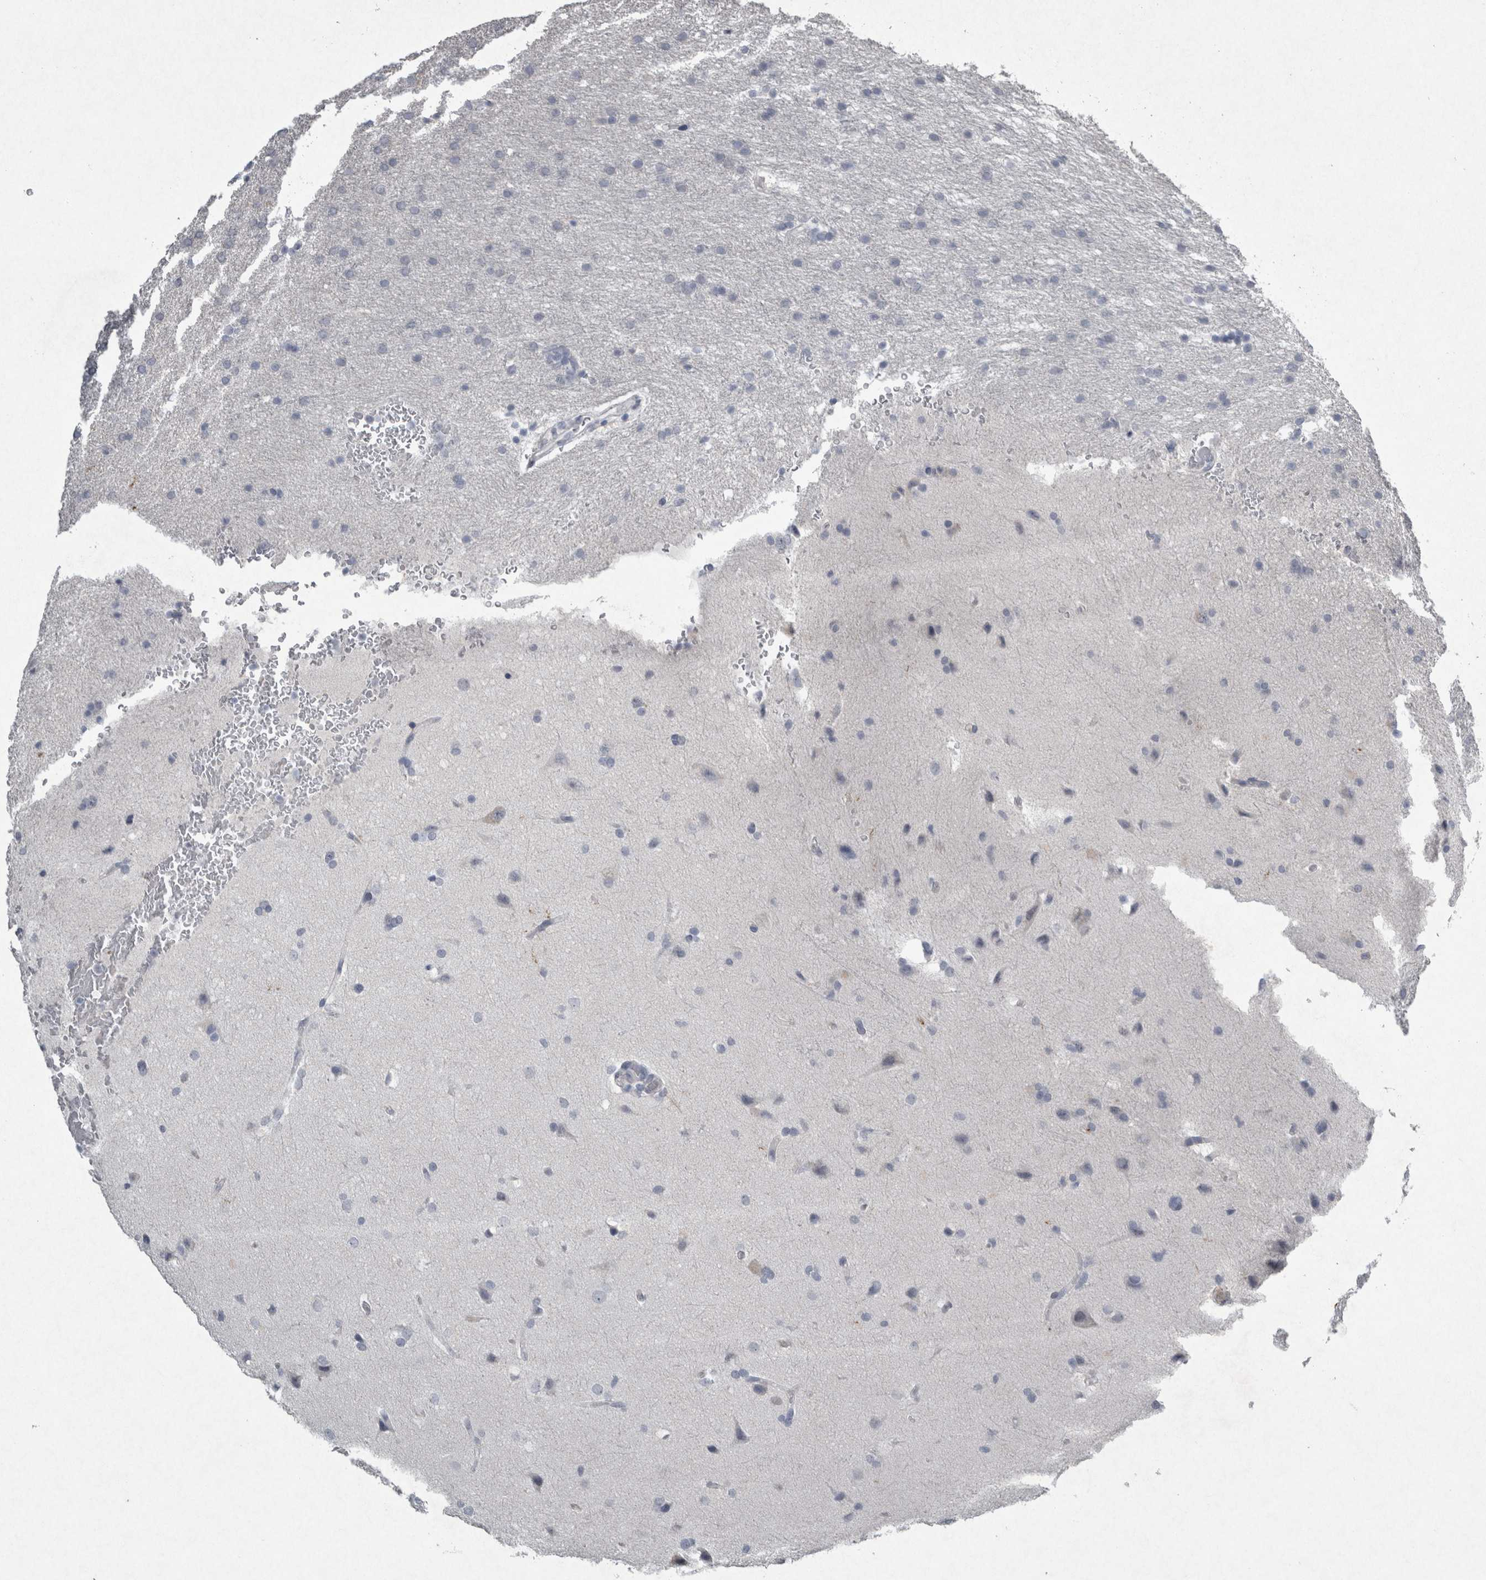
{"staining": {"intensity": "negative", "quantity": "none", "location": "none"}, "tissue": "glioma", "cell_type": "Tumor cells", "image_type": "cancer", "snomed": [{"axis": "morphology", "description": "Glioma, malignant, Low grade"}, {"axis": "topography", "description": "Brain"}], "caption": "This is an immunohistochemistry micrograph of human malignant glioma (low-grade). There is no positivity in tumor cells.", "gene": "PDX1", "patient": {"sex": "female", "age": 37}}